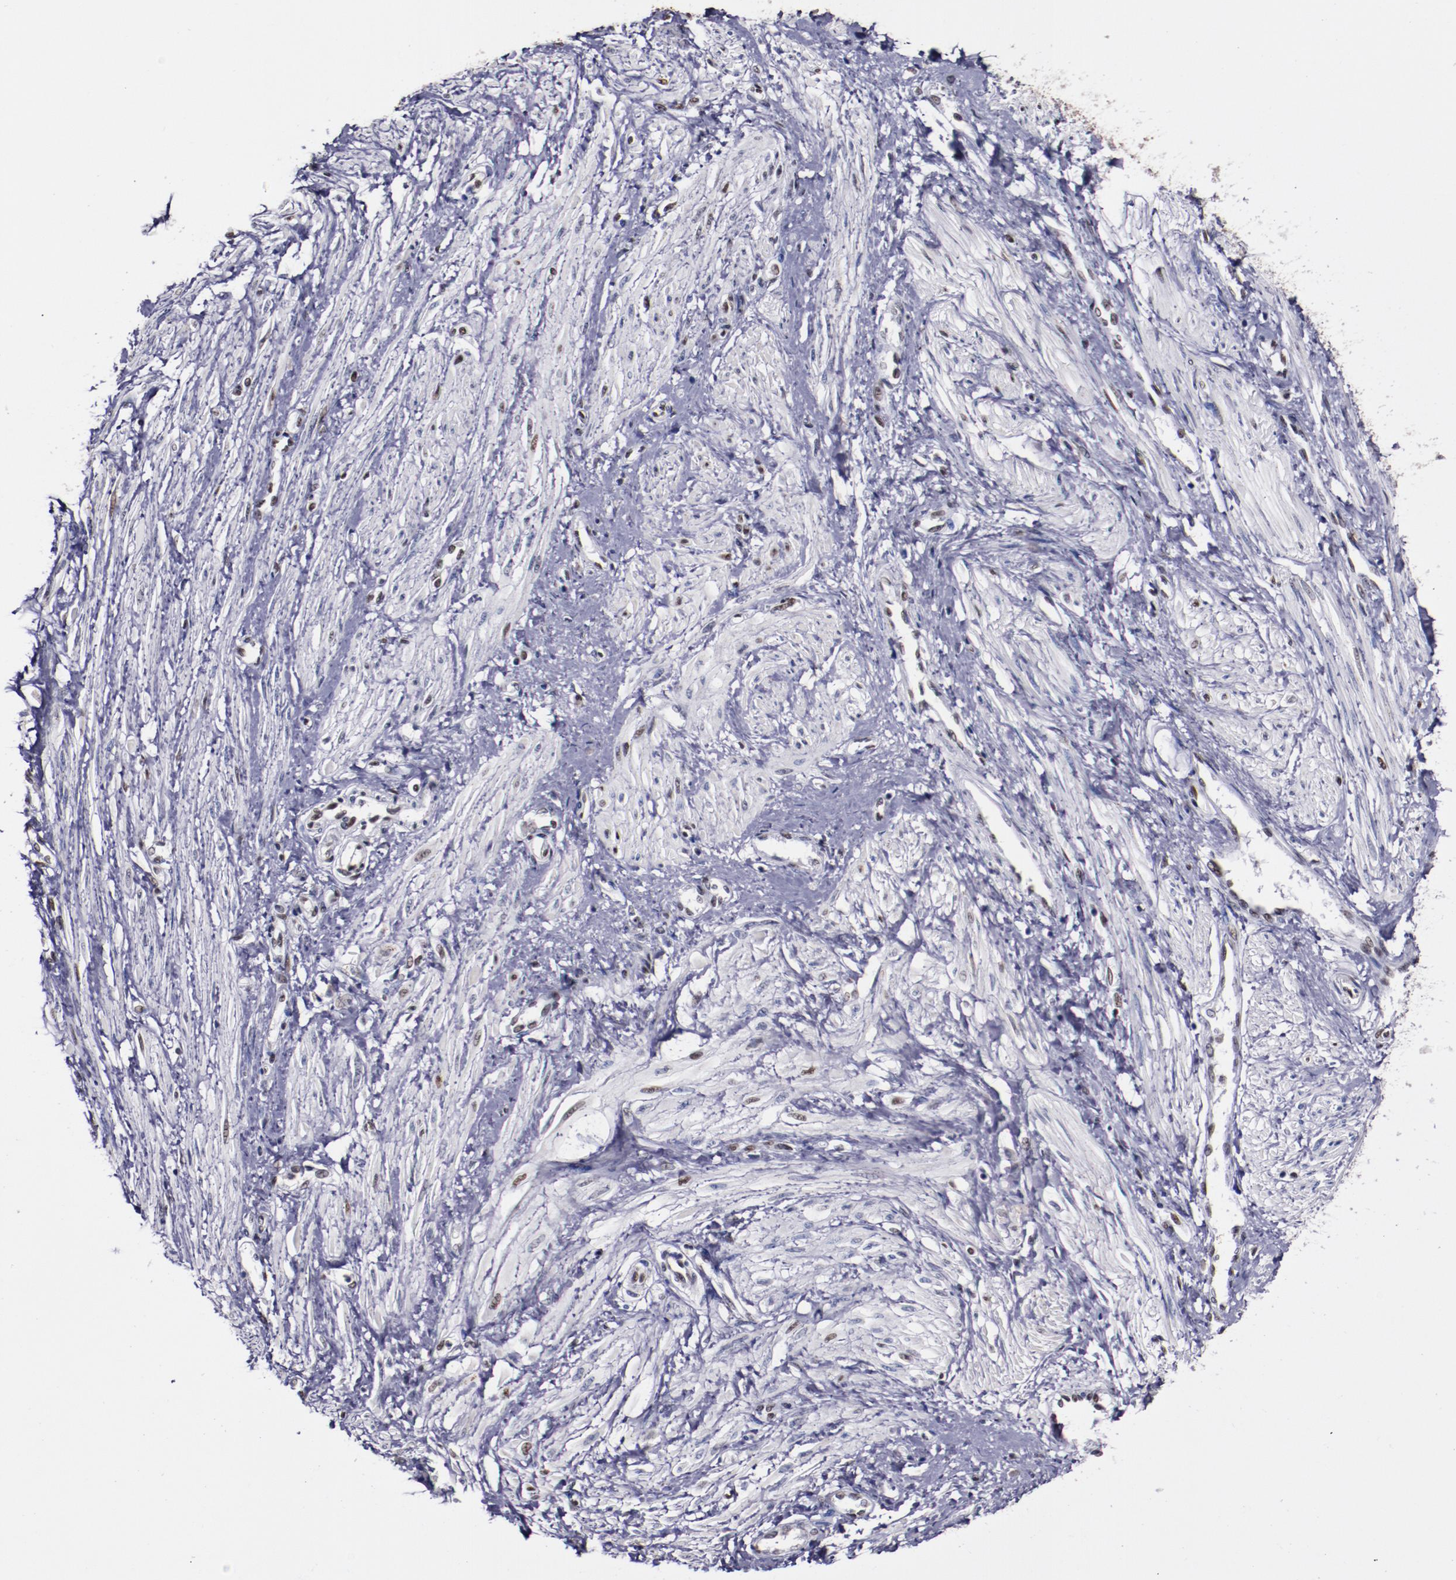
{"staining": {"intensity": "weak", "quantity": ">75%", "location": "nuclear"}, "tissue": "smooth muscle", "cell_type": "Smooth muscle cells", "image_type": "normal", "snomed": [{"axis": "morphology", "description": "Normal tissue, NOS"}, {"axis": "topography", "description": "Smooth muscle"}, {"axis": "topography", "description": "Uterus"}], "caption": "A low amount of weak nuclear expression is identified in approximately >75% of smooth muscle cells in unremarkable smooth muscle.", "gene": "PPP4R3A", "patient": {"sex": "female", "age": 39}}